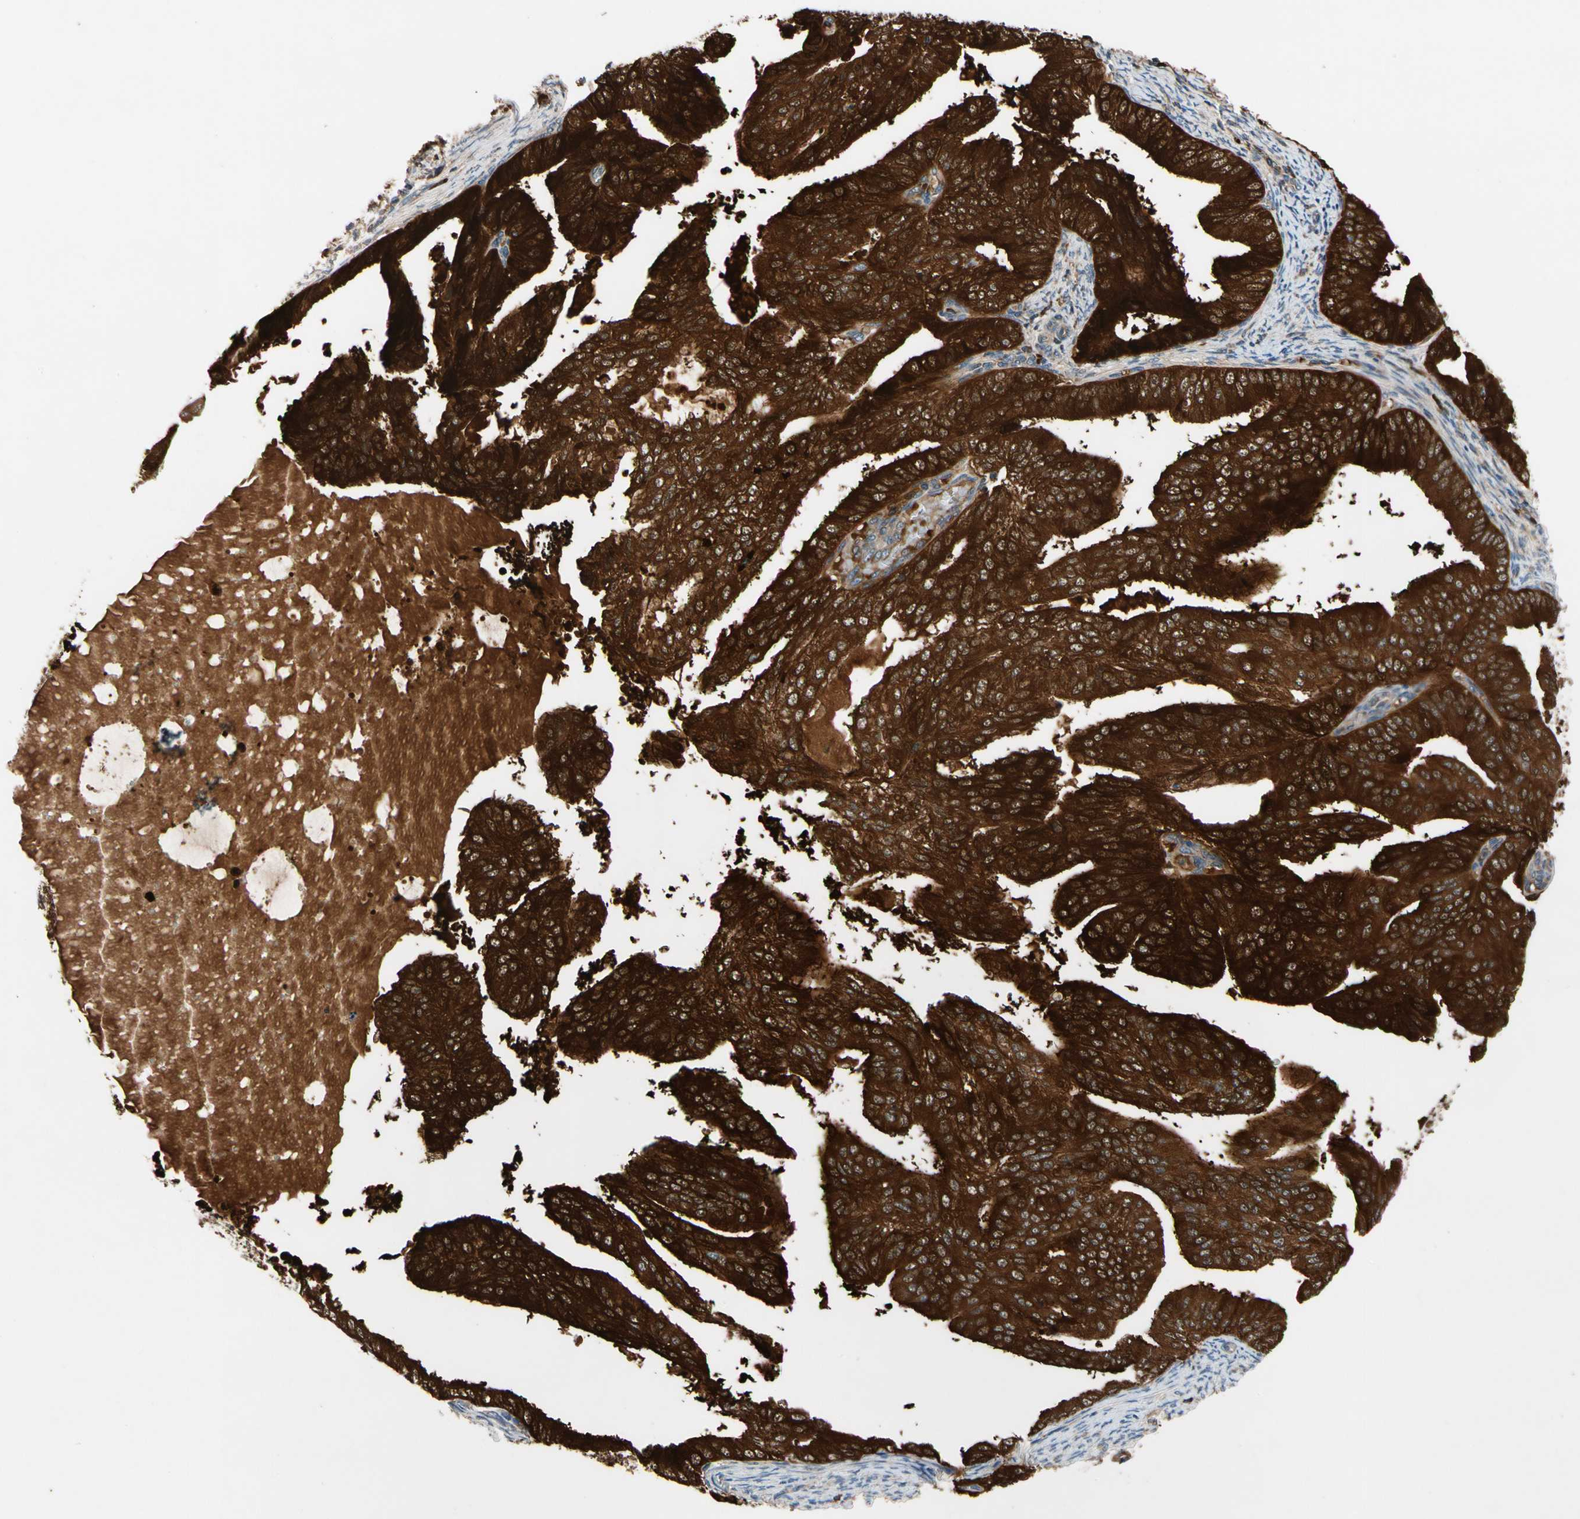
{"staining": {"intensity": "strong", "quantity": ">75%", "location": "cytoplasmic/membranous"}, "tissue": "endometrial cancer", "cell_type": "Tumor cells", "image_type": "cancer", "snomed": [{"axis": "morphology", "description": "Adenocarcinoma, NOS"}, {"axis": "topography", "description": "Endometrium"}], "caption": "Protein staining demonstrates strong cytoplasmic/membranous staining in about >75% of tumor cells in endometrial adenocarcinoma. (Stains: DAB (3,3'-diaminobenzidine) in brown, nuclei in blue, Microscopy: brightfield microscopy at high magnification).", "gene": "FGD6", "patient": {"sex": "female", "age": 58}}